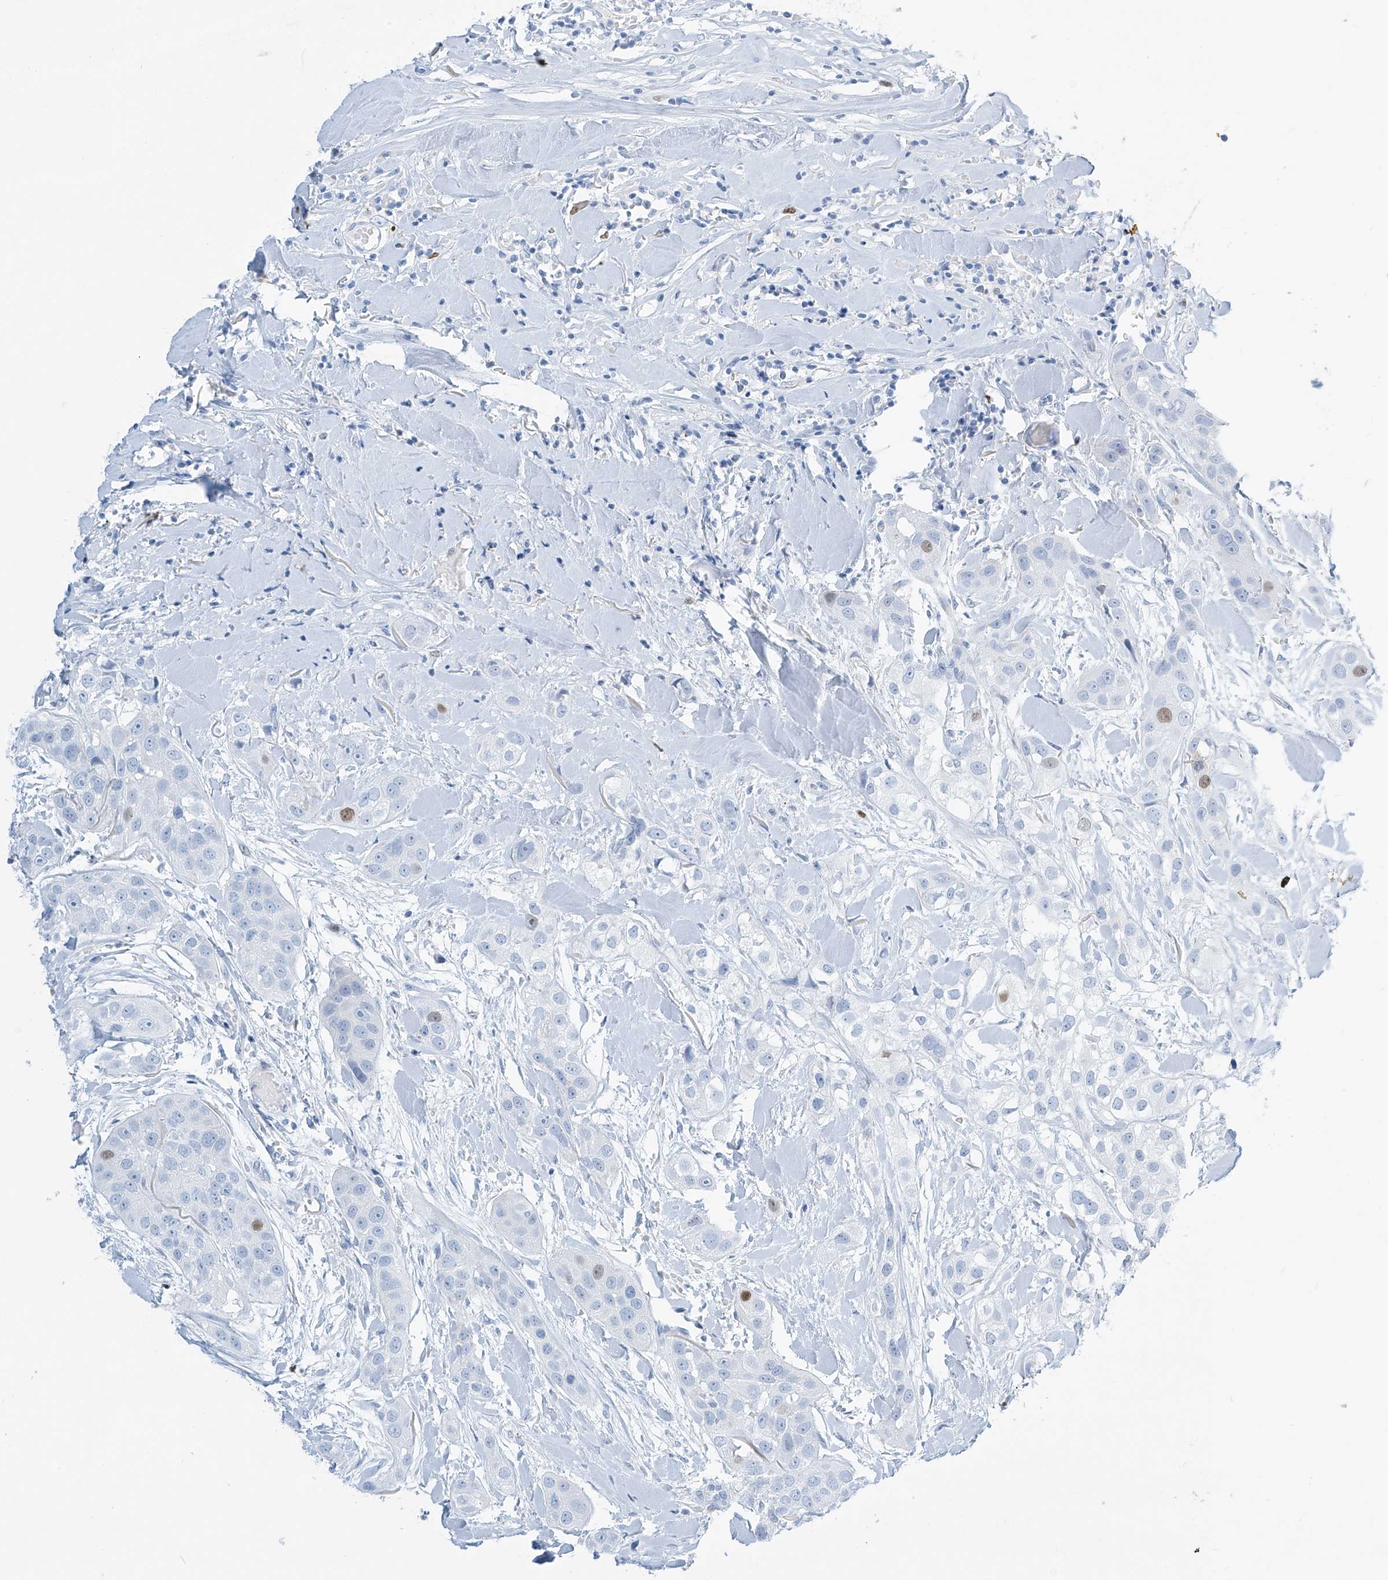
{"staining": {"intensity": "moderate", "quantity": "<25%", "location": "nuclear"}, "tissue": "head and neck cancer", "cell_type": "Tumor cells", "image_type": "cancer", "snomed": [{"axis": "morphology", "description": "Normal tissue, NOS"}, {"axis": "morphology", "description": "Squamous cell carcinoma, NOS"}, {"axis": "topography", "description": "Skeletal muscle"}, {"axis": "topography", "description": "Head-Neck"}], "caption": "Head and neck cancer (squamous cell carcinoma) stained with a brown dye displays moderate nuclear positive staining in about <25% of tumor cells.", "gene": "SGO2", "patient": {"sex": "male", "age": 51}}